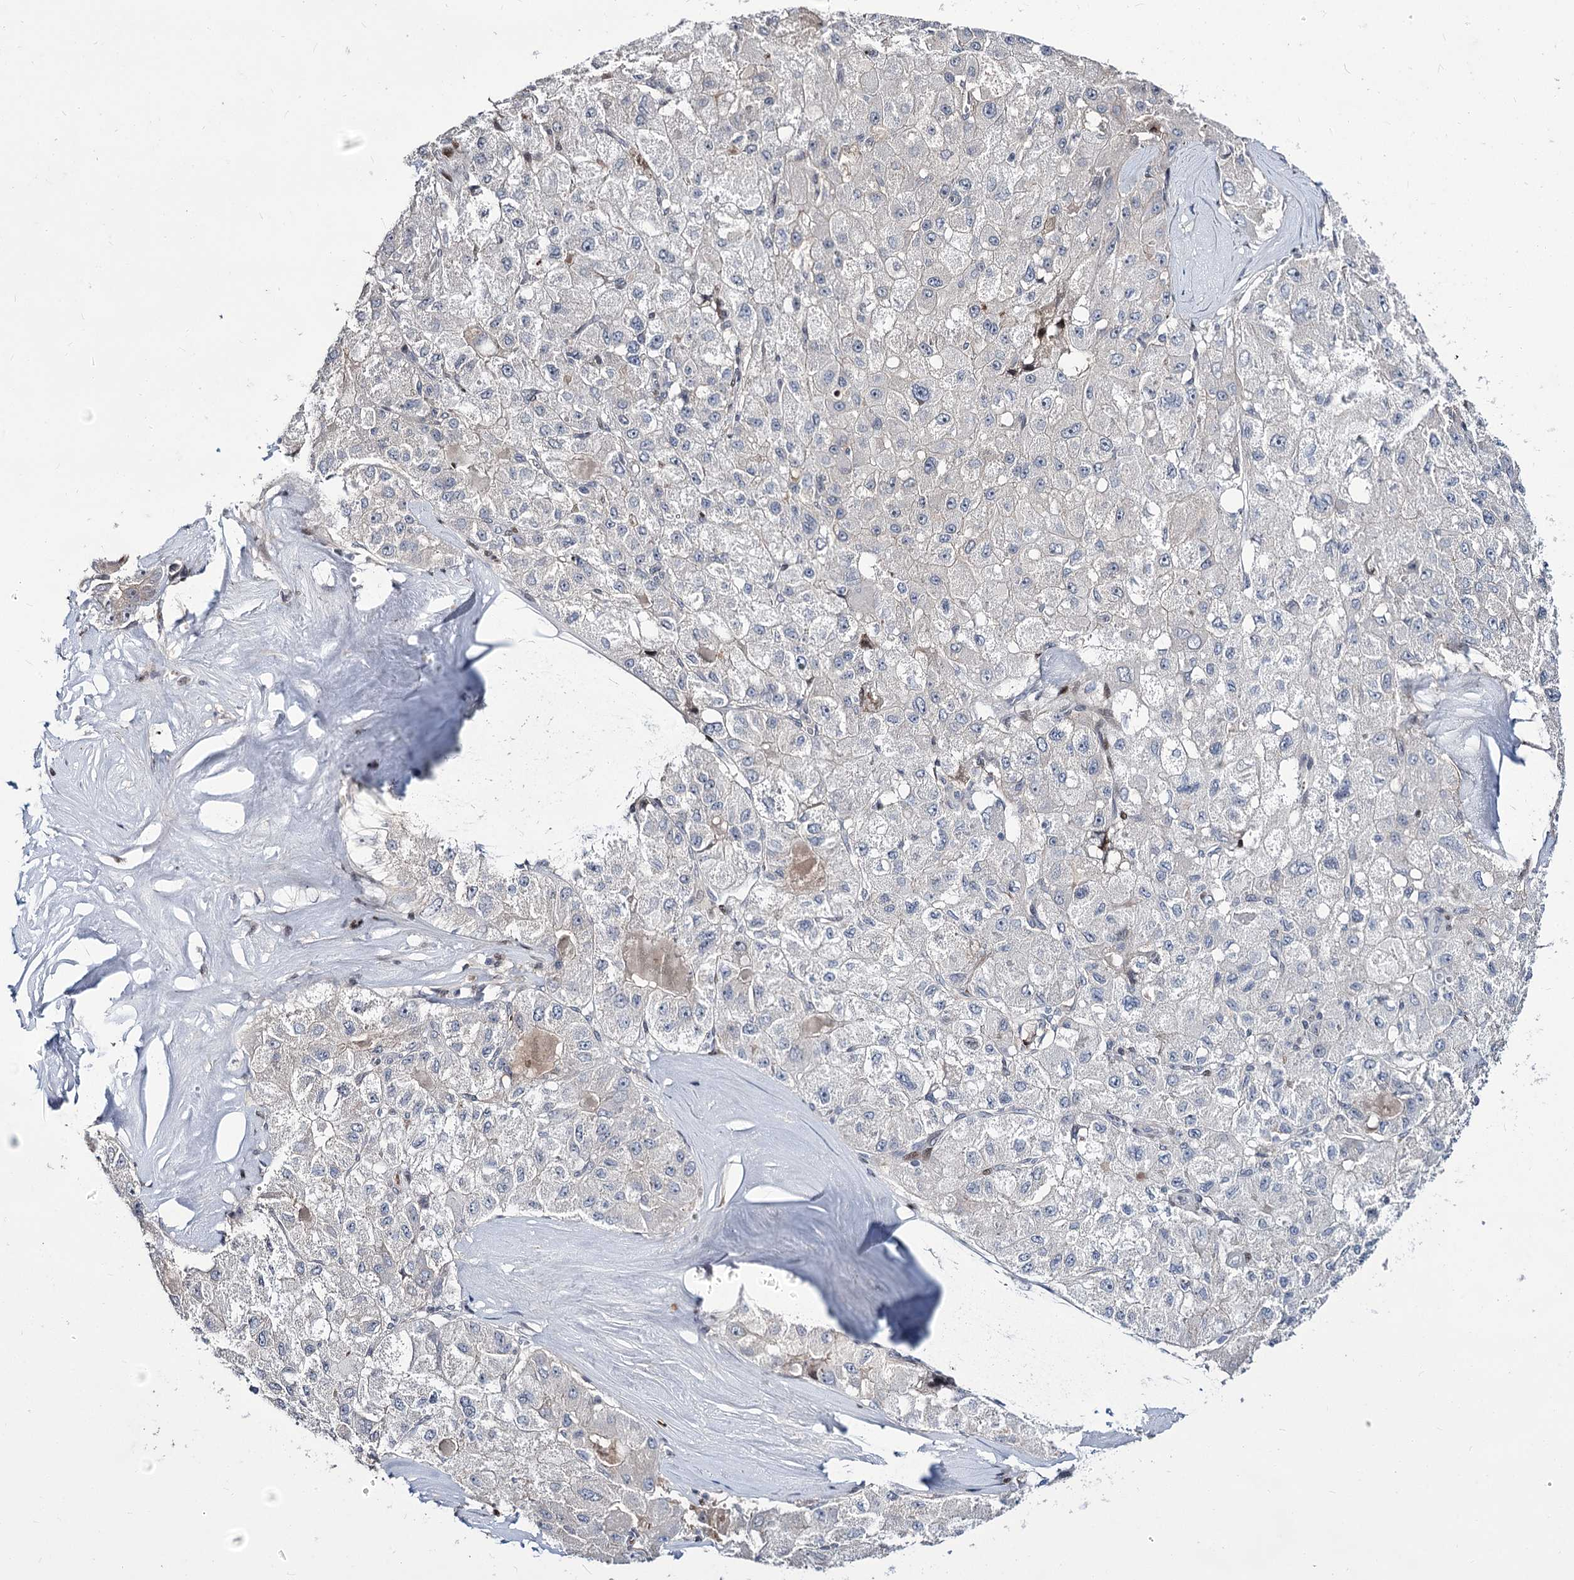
{"staining": {"intensity": "negative", "quantity": "none", "location": "none"}, "tissue": "liver cancer", "cell_type": "Tumor cells", "image_type": "cancer", "snomed": [{"axis": "morphology", "description": "Carcinoma, Hepatocellular, NOS"}, {"axis": "topography", "description": "Liver"}], "caption": "High magnification brightfield microscopy of liver cancer (hepatocellular carcinoma) stained with DAB (brown) and counterstained with hematoxylin (blue): tumor cells show no significant expression. The staining is performed using DAB brown chromogen with nuclei counter-stained in using hematoxylin.", "gene": "ITFG2", "patient": {"sex": "male", "age": 80}}